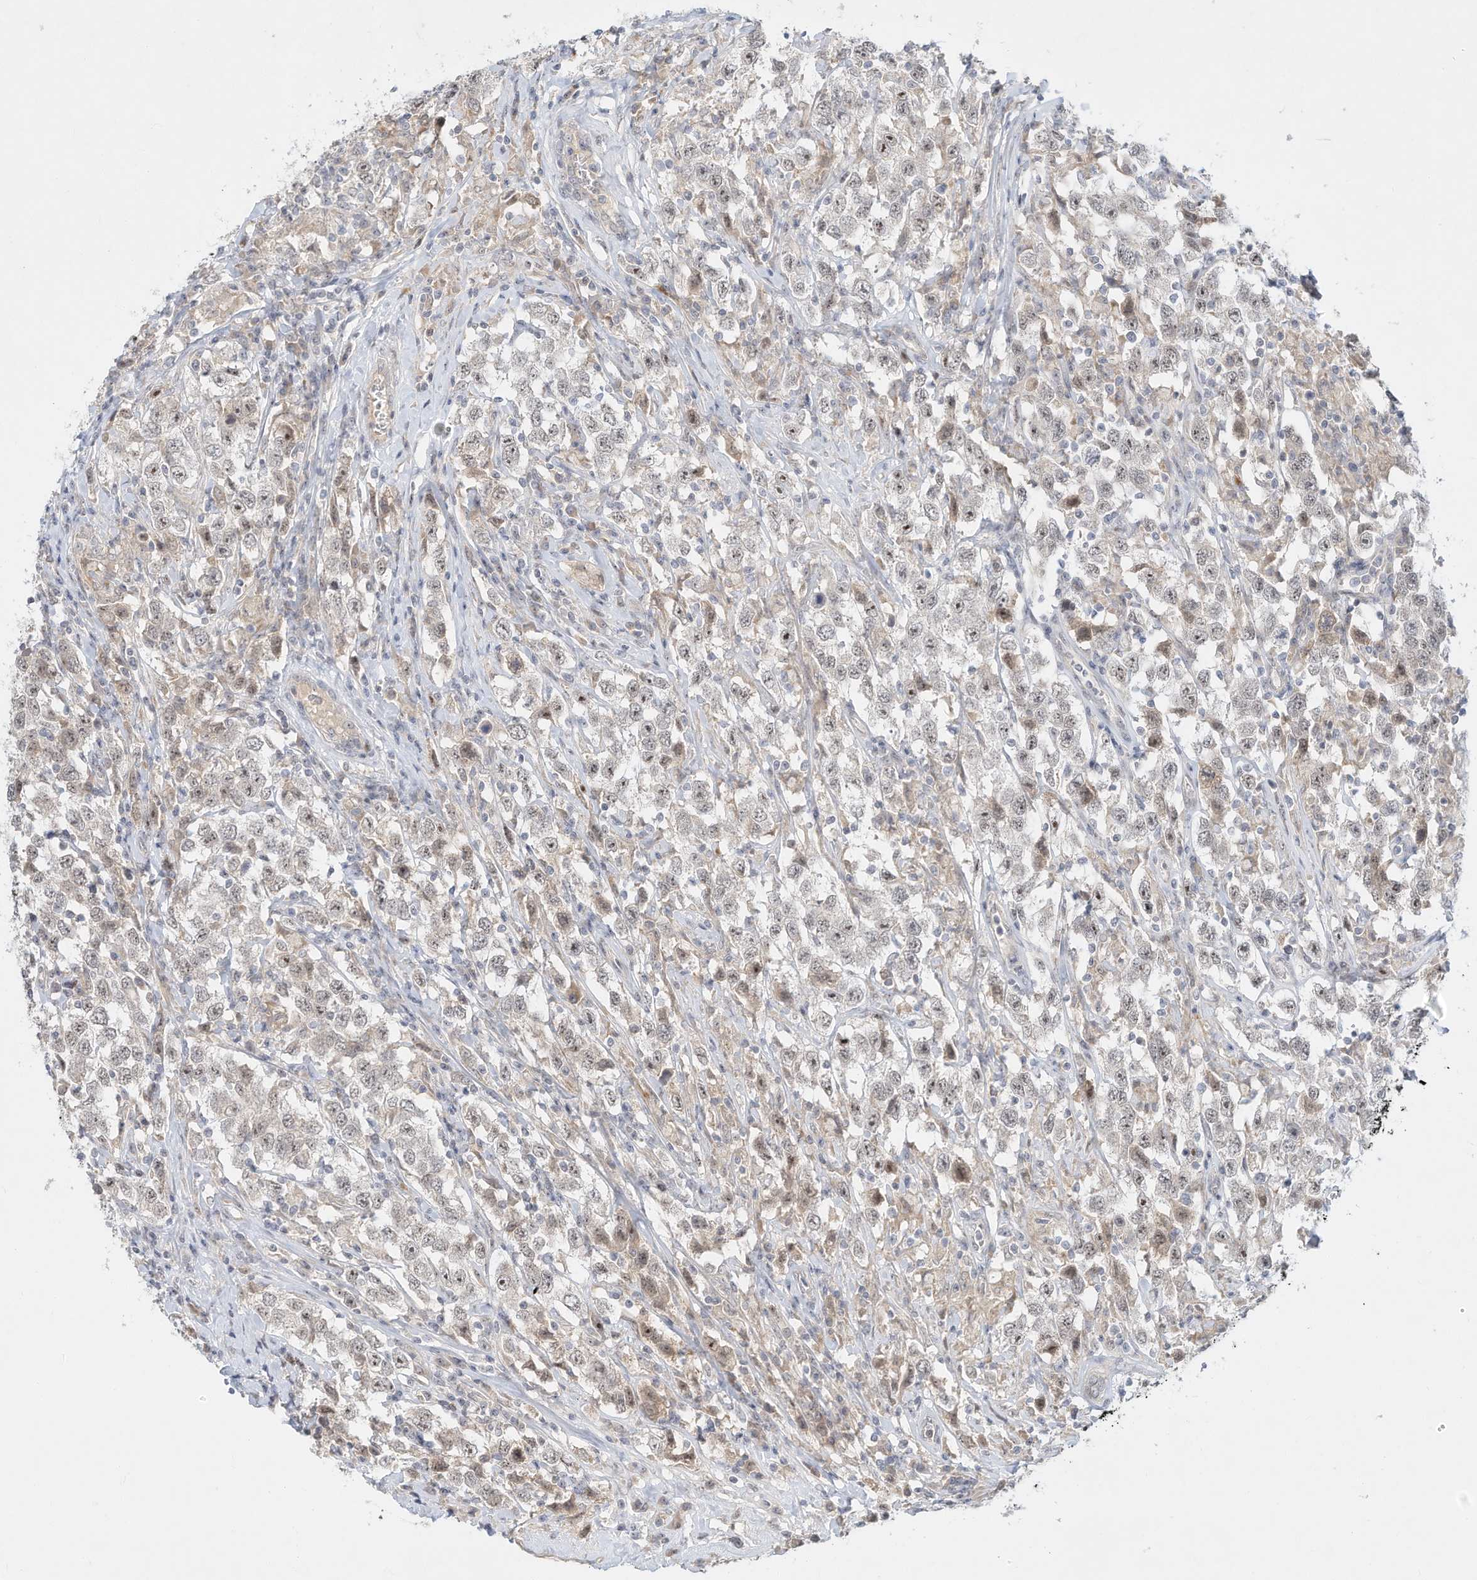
{"staining": {"intensity": "moderate", "quantity": "<25%", "location": "nuclear"}, "tissue": "testis cancer", "cell_type": "Tumor cells", "image_type": "cancer", "snomed": [{"axis": "morphology", "description": "Seminoma, NOS"}, {"axis": "topography", "description": "Testis"}], "caption": "High-power microscopy captured an immunohistochemistry photomicrograph of seminoma (testis), revealing moderate nuclear staining in approximately <25% of tumor cells. (DAB (3,3'-diaminobenzidine) IHC with brightfield microscopy, high magnification).", "gene": "PAK6", "patient": {"sex": "male", "age": 41}}